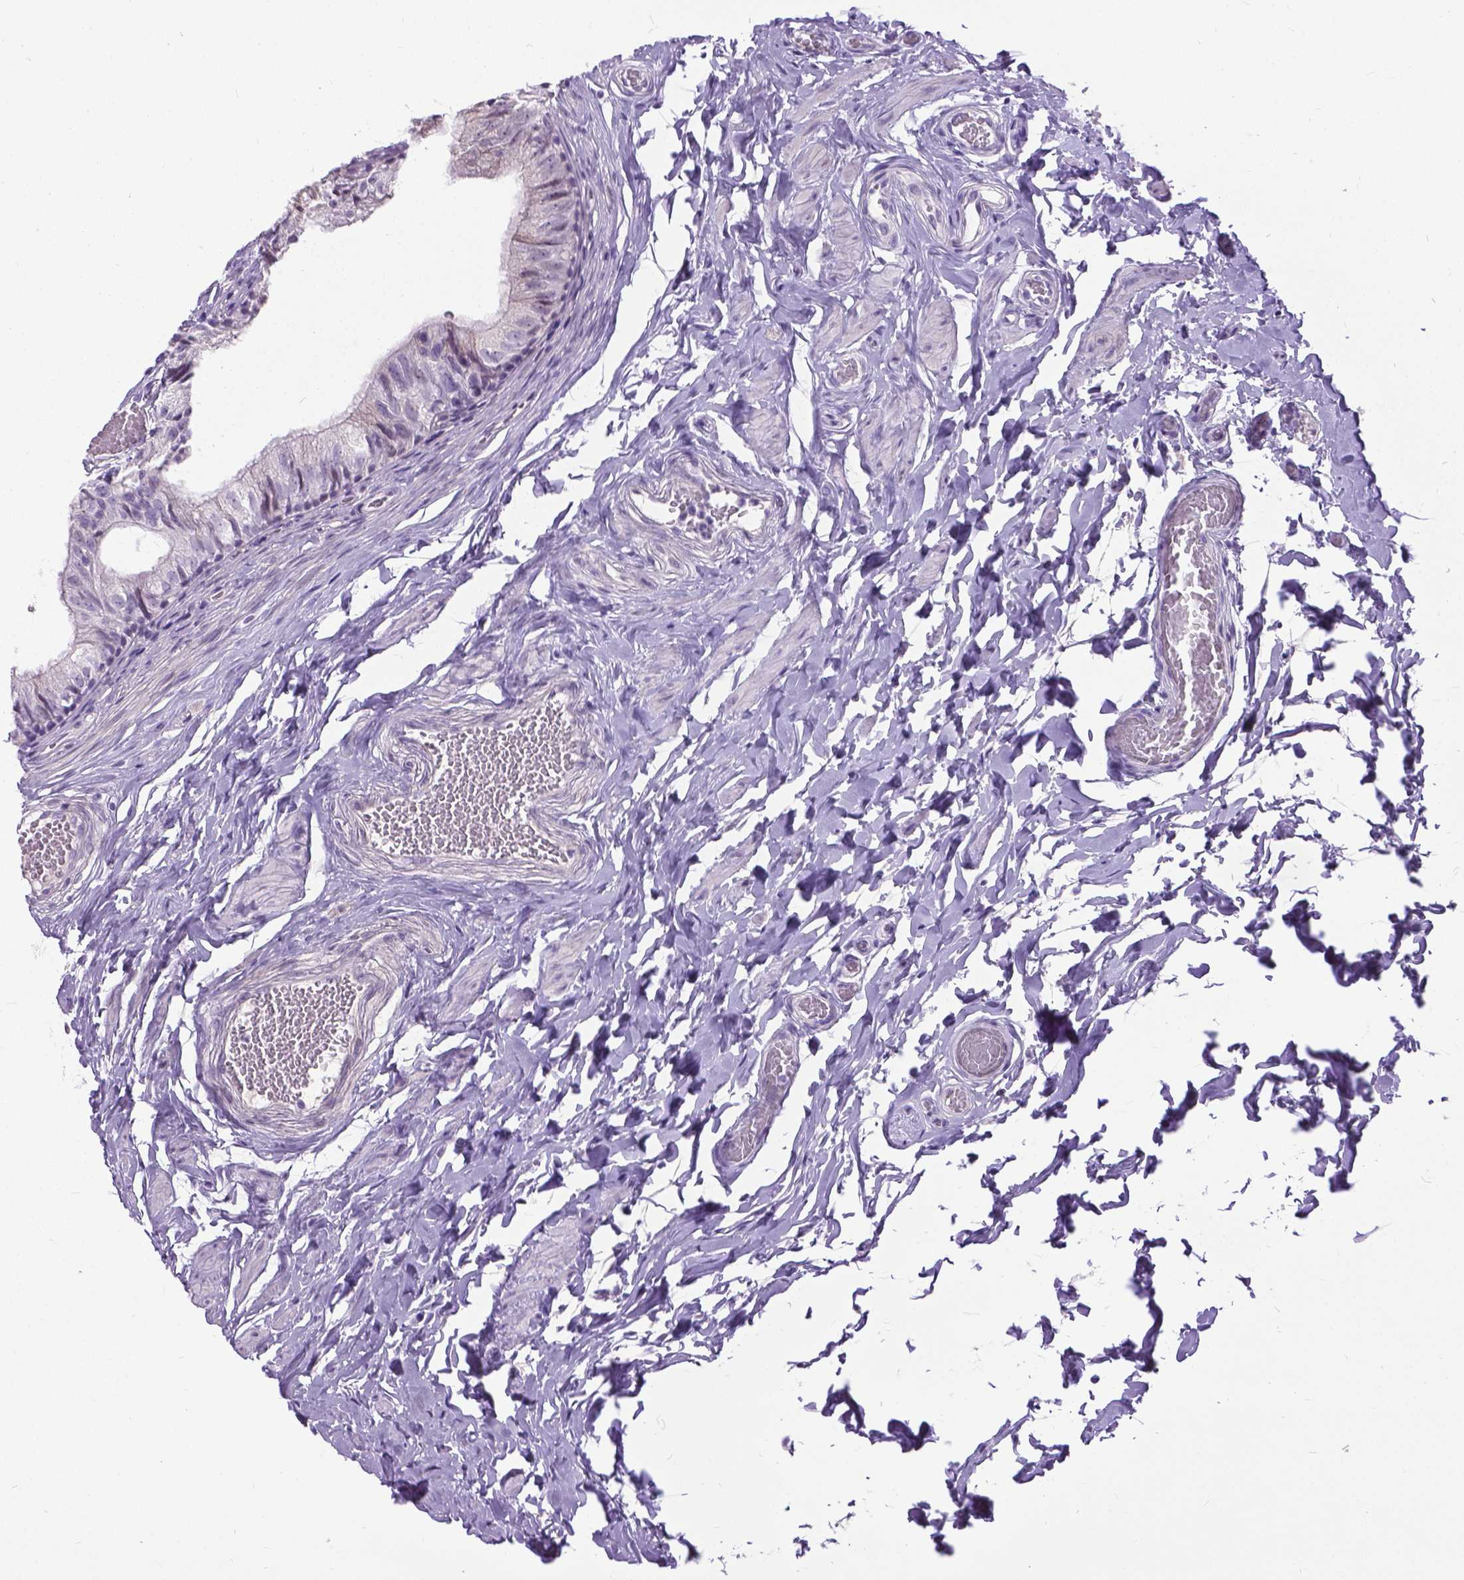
{"staining": {"intensity": "negative", "quantity": "none", "location": "none"}, "tissue": "epididymis", "cell_type": "Glandular cells", "image_type": "normal", "snomed": [{"axis": "morphology", "description": "Normal tissue, NOS"}, {"axis": "topography", "description": "Epididymis"}], "caption": "Immunohistochemistry (IHC) histopathology image of unremarkable human epididymis stained for a protein (brown), which shows no positivity in glandular cells.", "gene": "PROB1", "patient": {"sex": "male", "age": 29}}